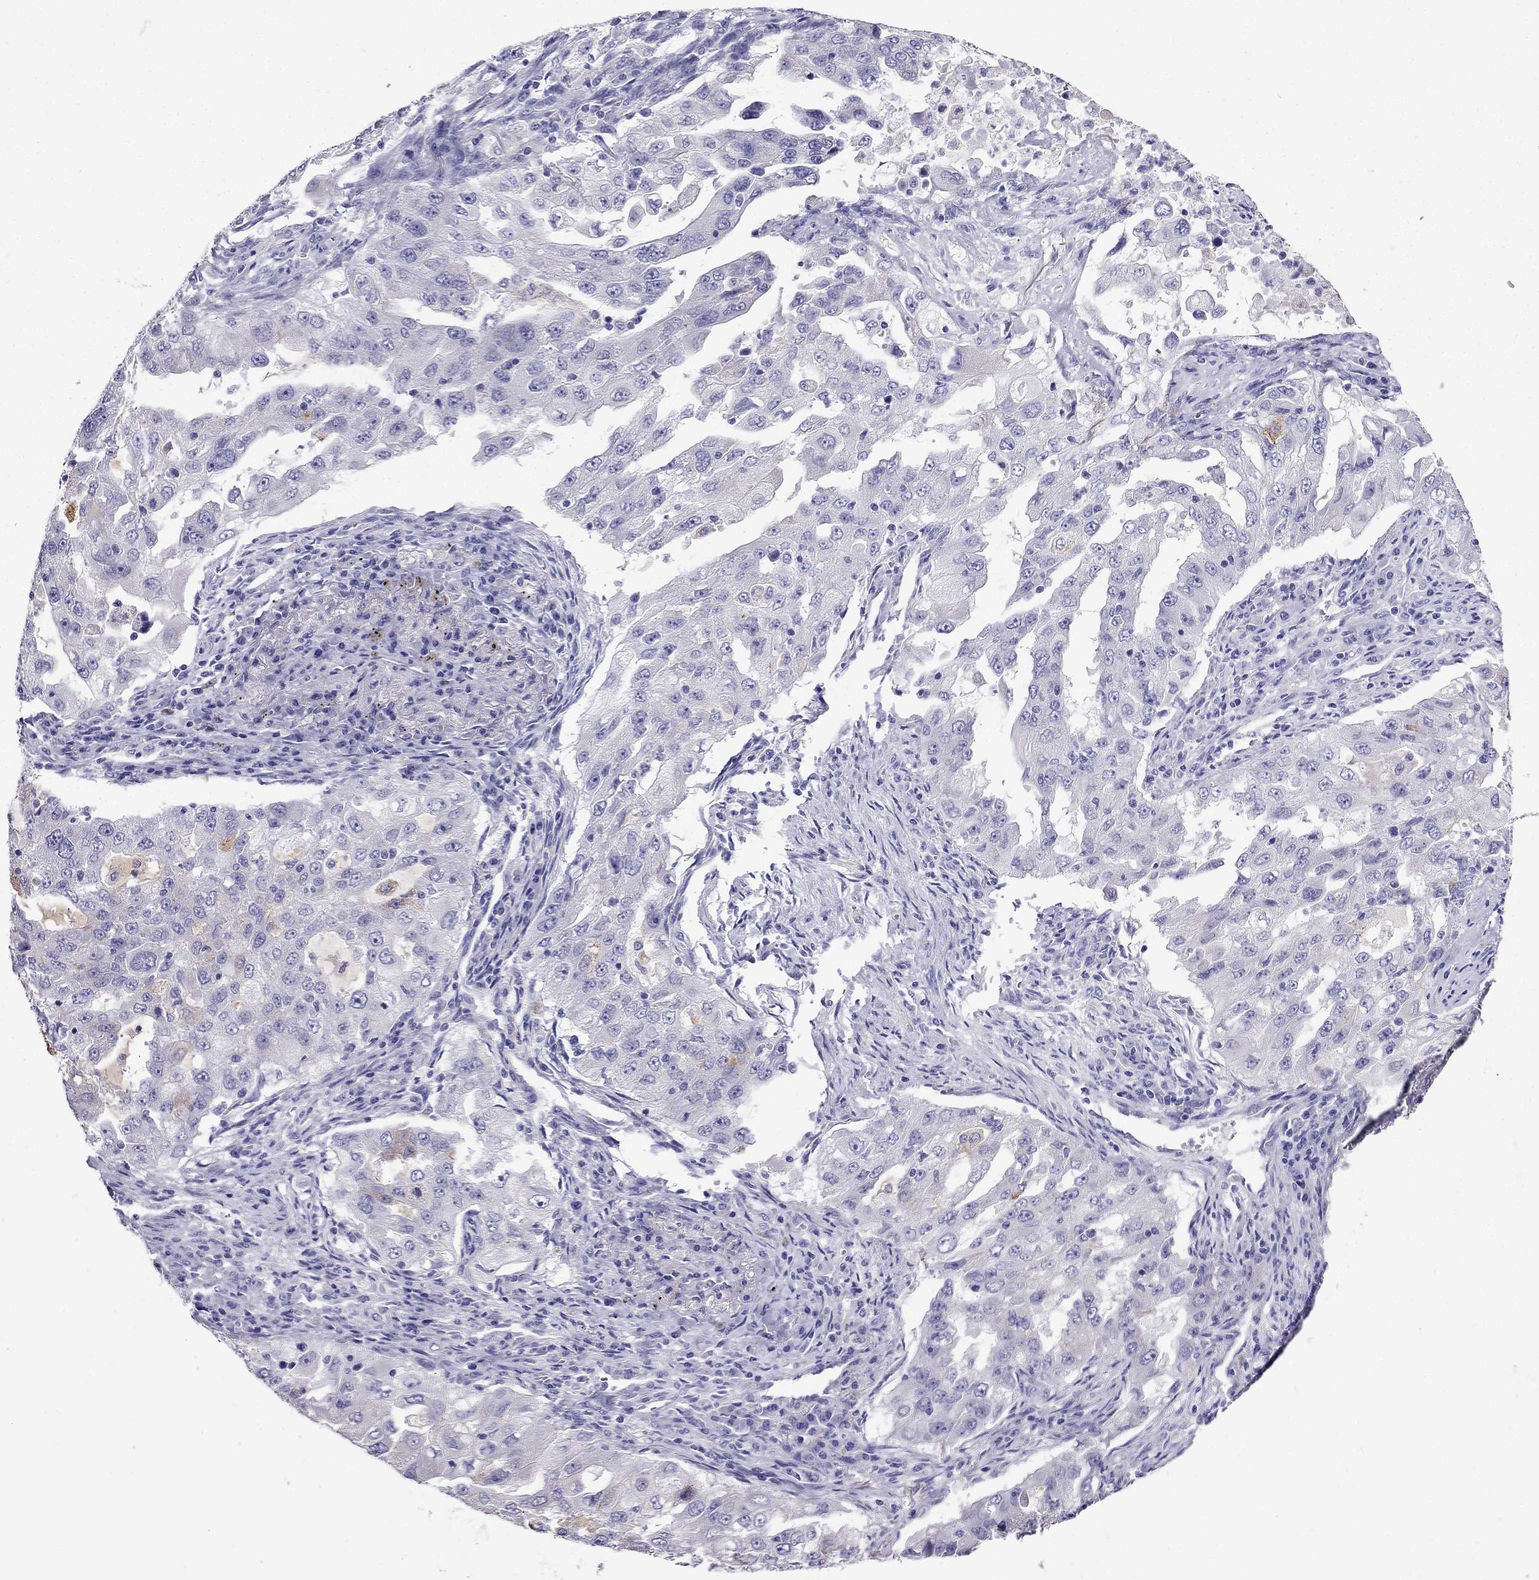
{"staining": {"intensity": "negative", "quantity": "none", "location": "none"}, "tissue": "lung cancer", "cell_type": "Tumor cells", "image_type": "cancer", "snomed": [{"axis": "morphology", "description": "Adenocarcinoma, NOS"}, {"axis": "topography", "description": "Lung"}], "caption": "The immunohistochemistry (IHC) image has no significant positivity in tumor cells of adenocarcinoma (lung) tissue.", "gene": "PTH", "patient": {"sex": "female", "age": 61}}